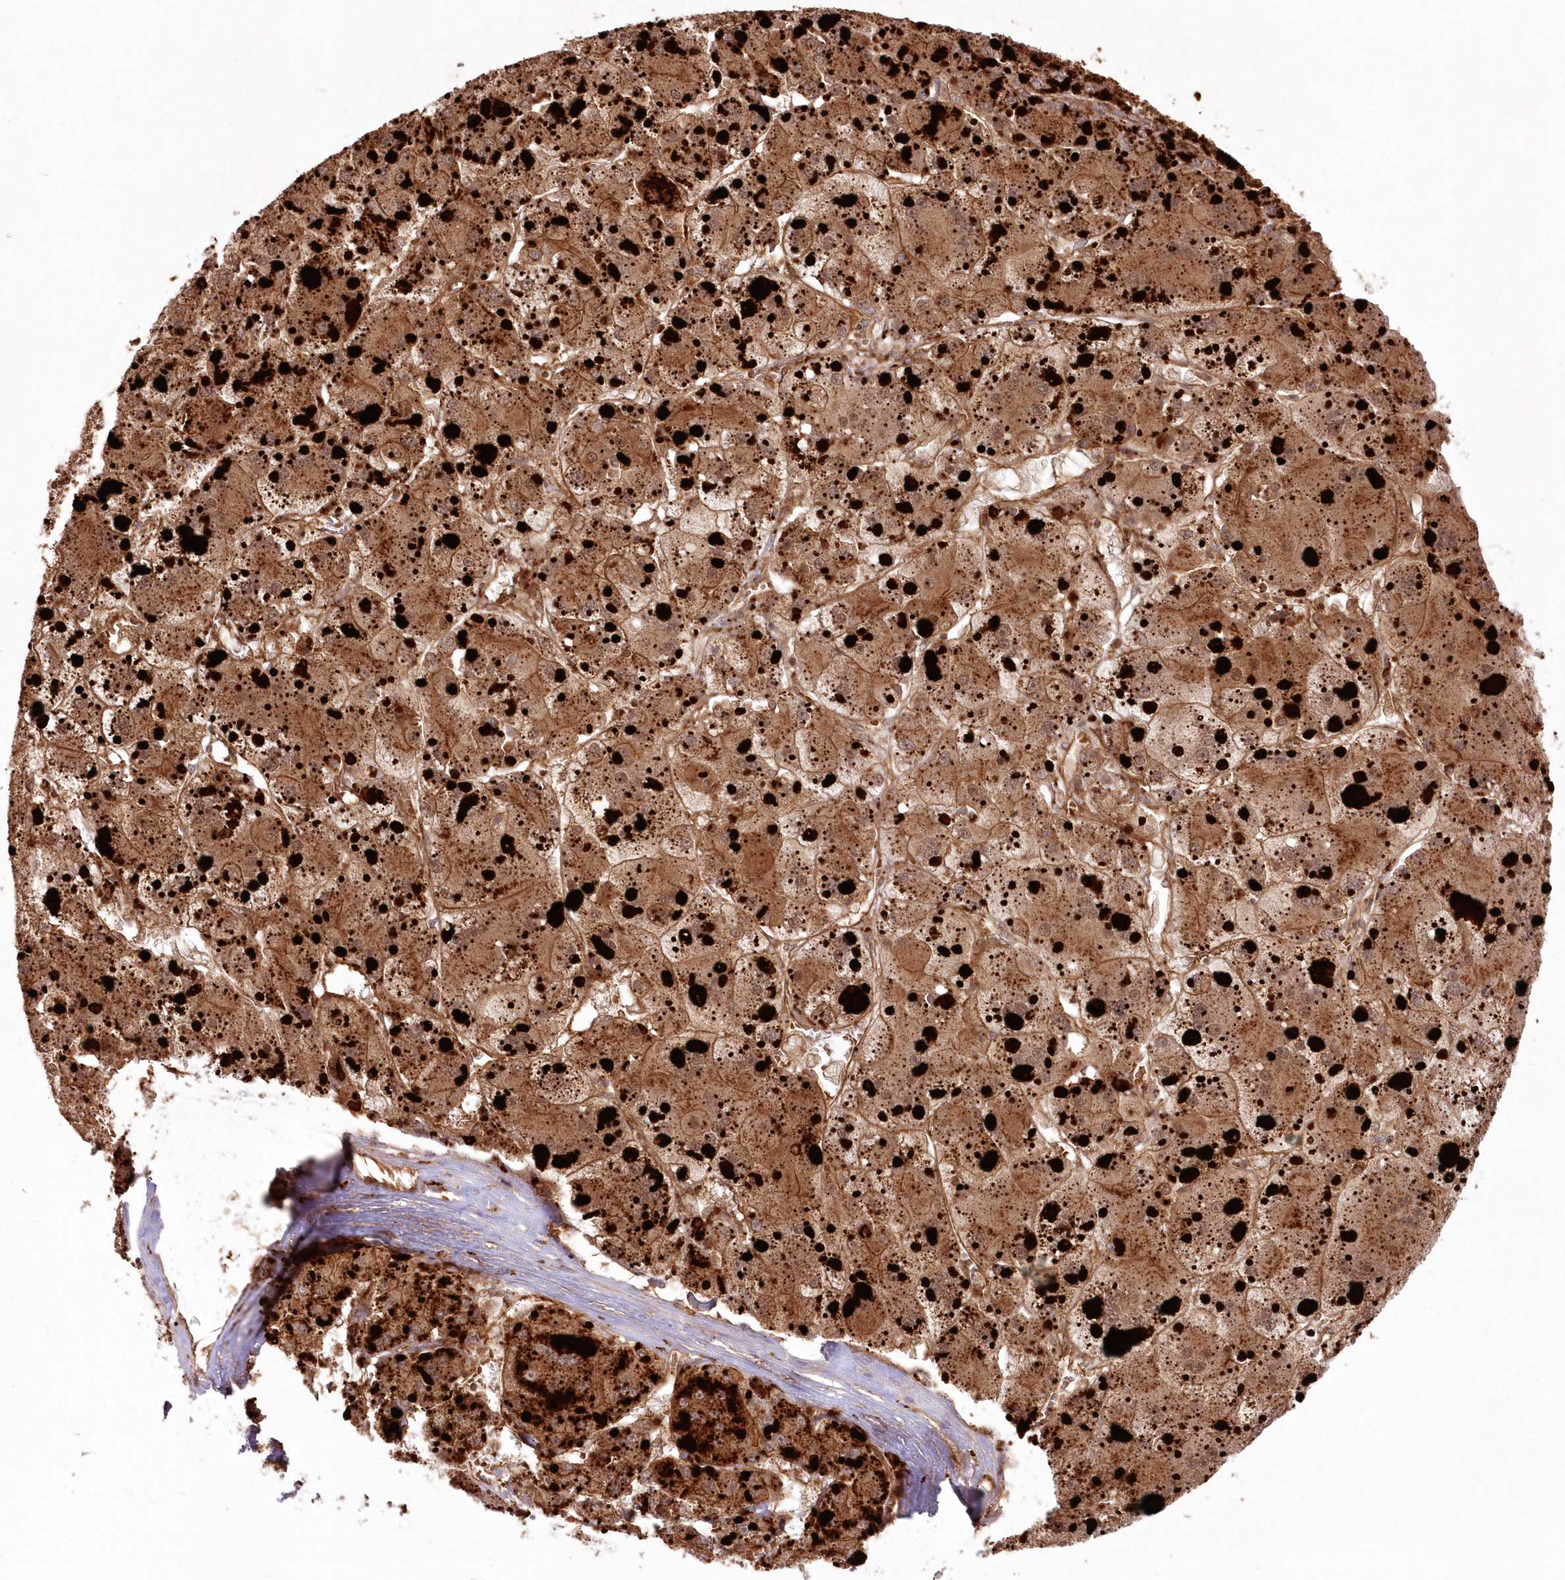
{"staining": {"intensity": "moderate", "quantity": ">75%", "location": "cytoplasmic/membranous"}, "tissue": "liver cancer", "cell_type": "Tumor cells", "image_type": "cancer", "snomed": [{"axis": "morphology", "description": "Carcinoma, Hepatocellular, NOS"}, {"axis": "topography", "description": "Liver"}], "caption": "Liver cancer (hepatocellular carcinoma) was stained to show a protein in brown. There is medium levels of moderate cytoplasmic/membranous positivity in about >75% of tumor cells.", "gene": "RGCC", "patient": {"sex": "female", "age": 73}}